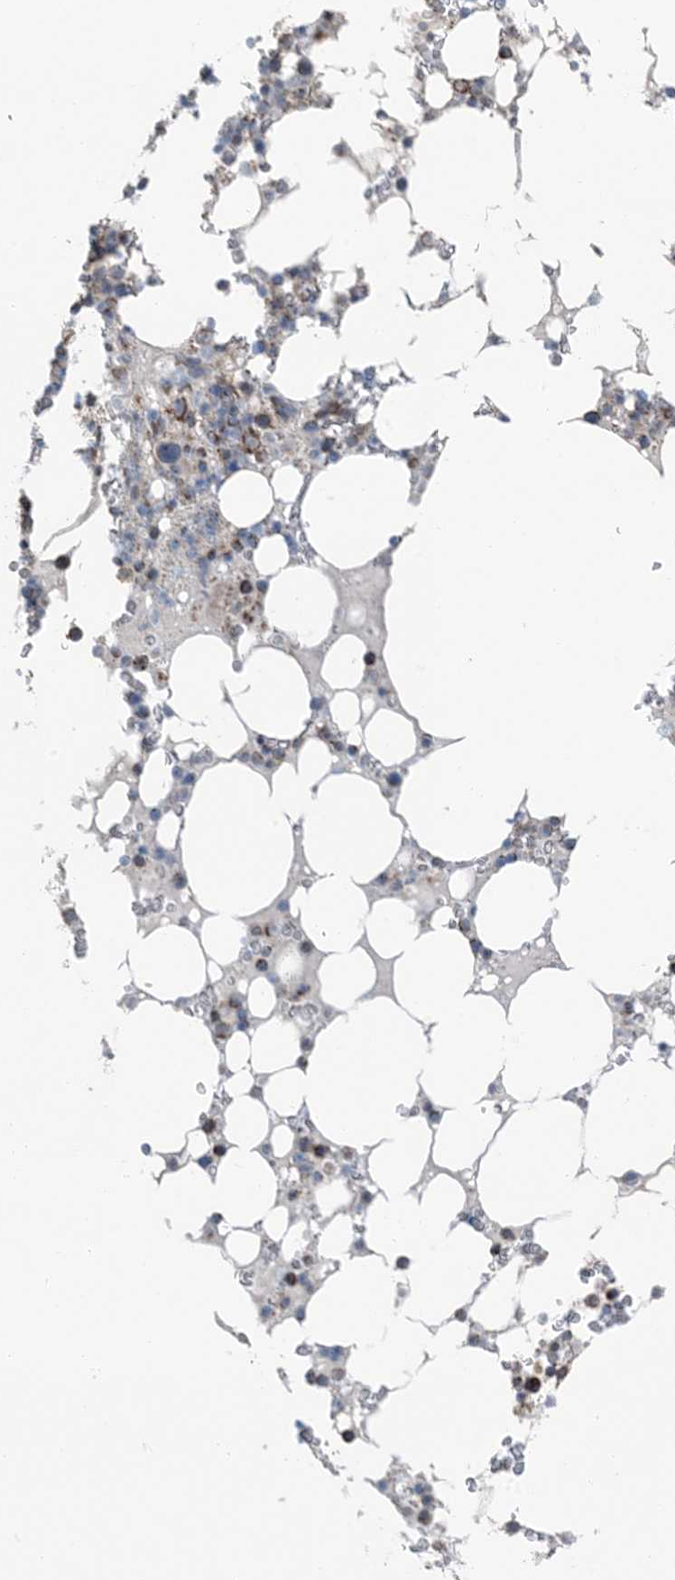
{"staining": {"intensity": "moderate", "quantity": "25%-75%", "location": "cytoplasmic/membranous"}, "tissue": "bone marrow", "cell_type": "Hematopoietic cells", "image_type": "normal", "snomed": [{"axis": "morphology", "description": "Normal tissue, NOS"}, {"axis": "topography", "description": "Bone marrow"}], "caption": "A brown stain shows moderate cytoplasmic/membranous expression of a protein in hematopoietic cells of unremarkable bone marrow.", "gene": "PILRB", "patient": {"sex": "male", "age": 58}}